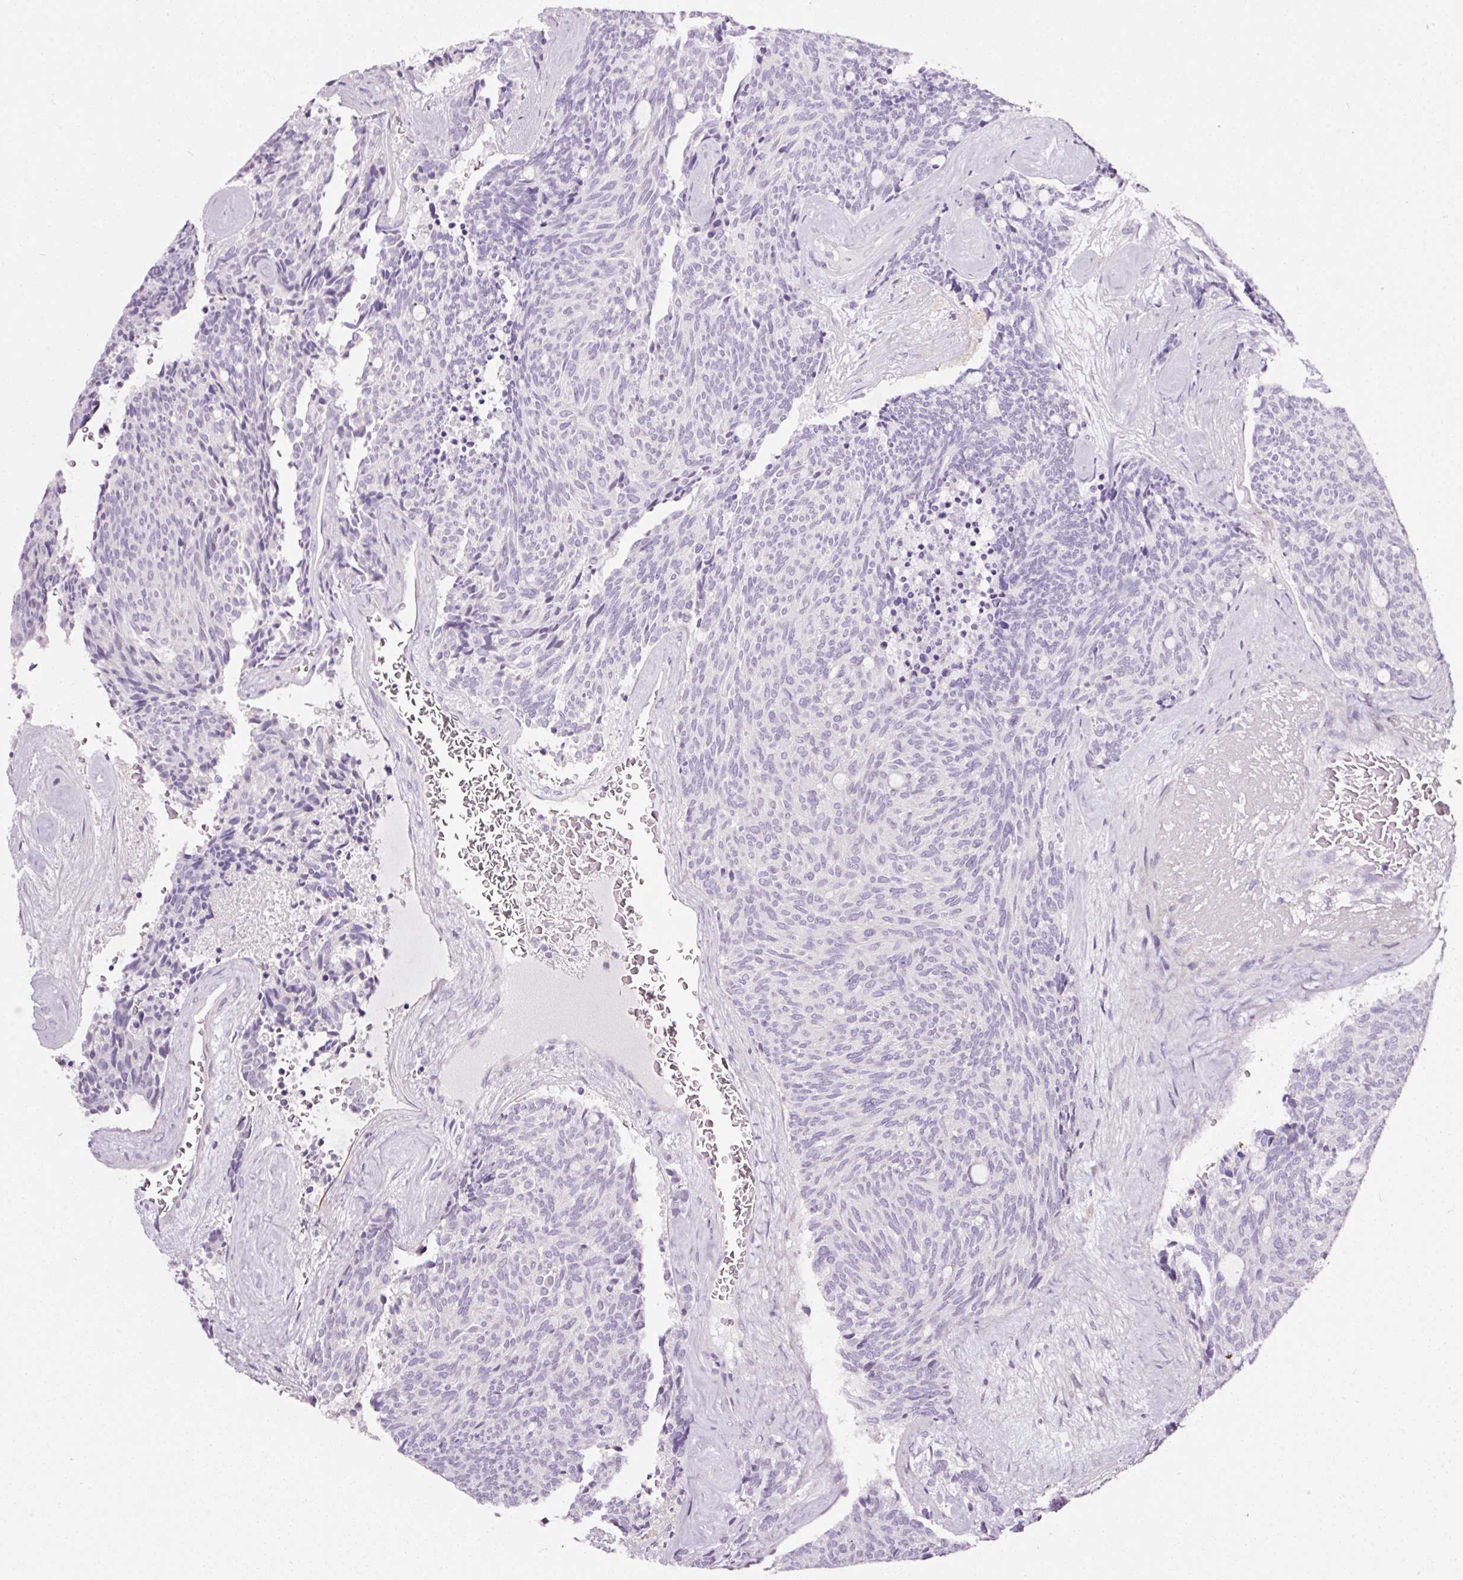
{"staining": {"intensity": "negative", "quantity": "none", "location": "none"}, "tissue": "carcinoid", "cell_type": "Tumor cells", "image_type": "cancer", "snomed": [{"axis": "morphology", "description": "Carcinoid, malignant, NOS"}, {"axis": "topography", "description": "Pancreas"}], "caption": "Histopathology image shows no protein expression in tumor cells of carcinoid tissue. (DAB immunohistochemistry with hematoxylin counter stain).", "gene": "CYB561A3", "patient": {"sex": "female", "age": 54}}